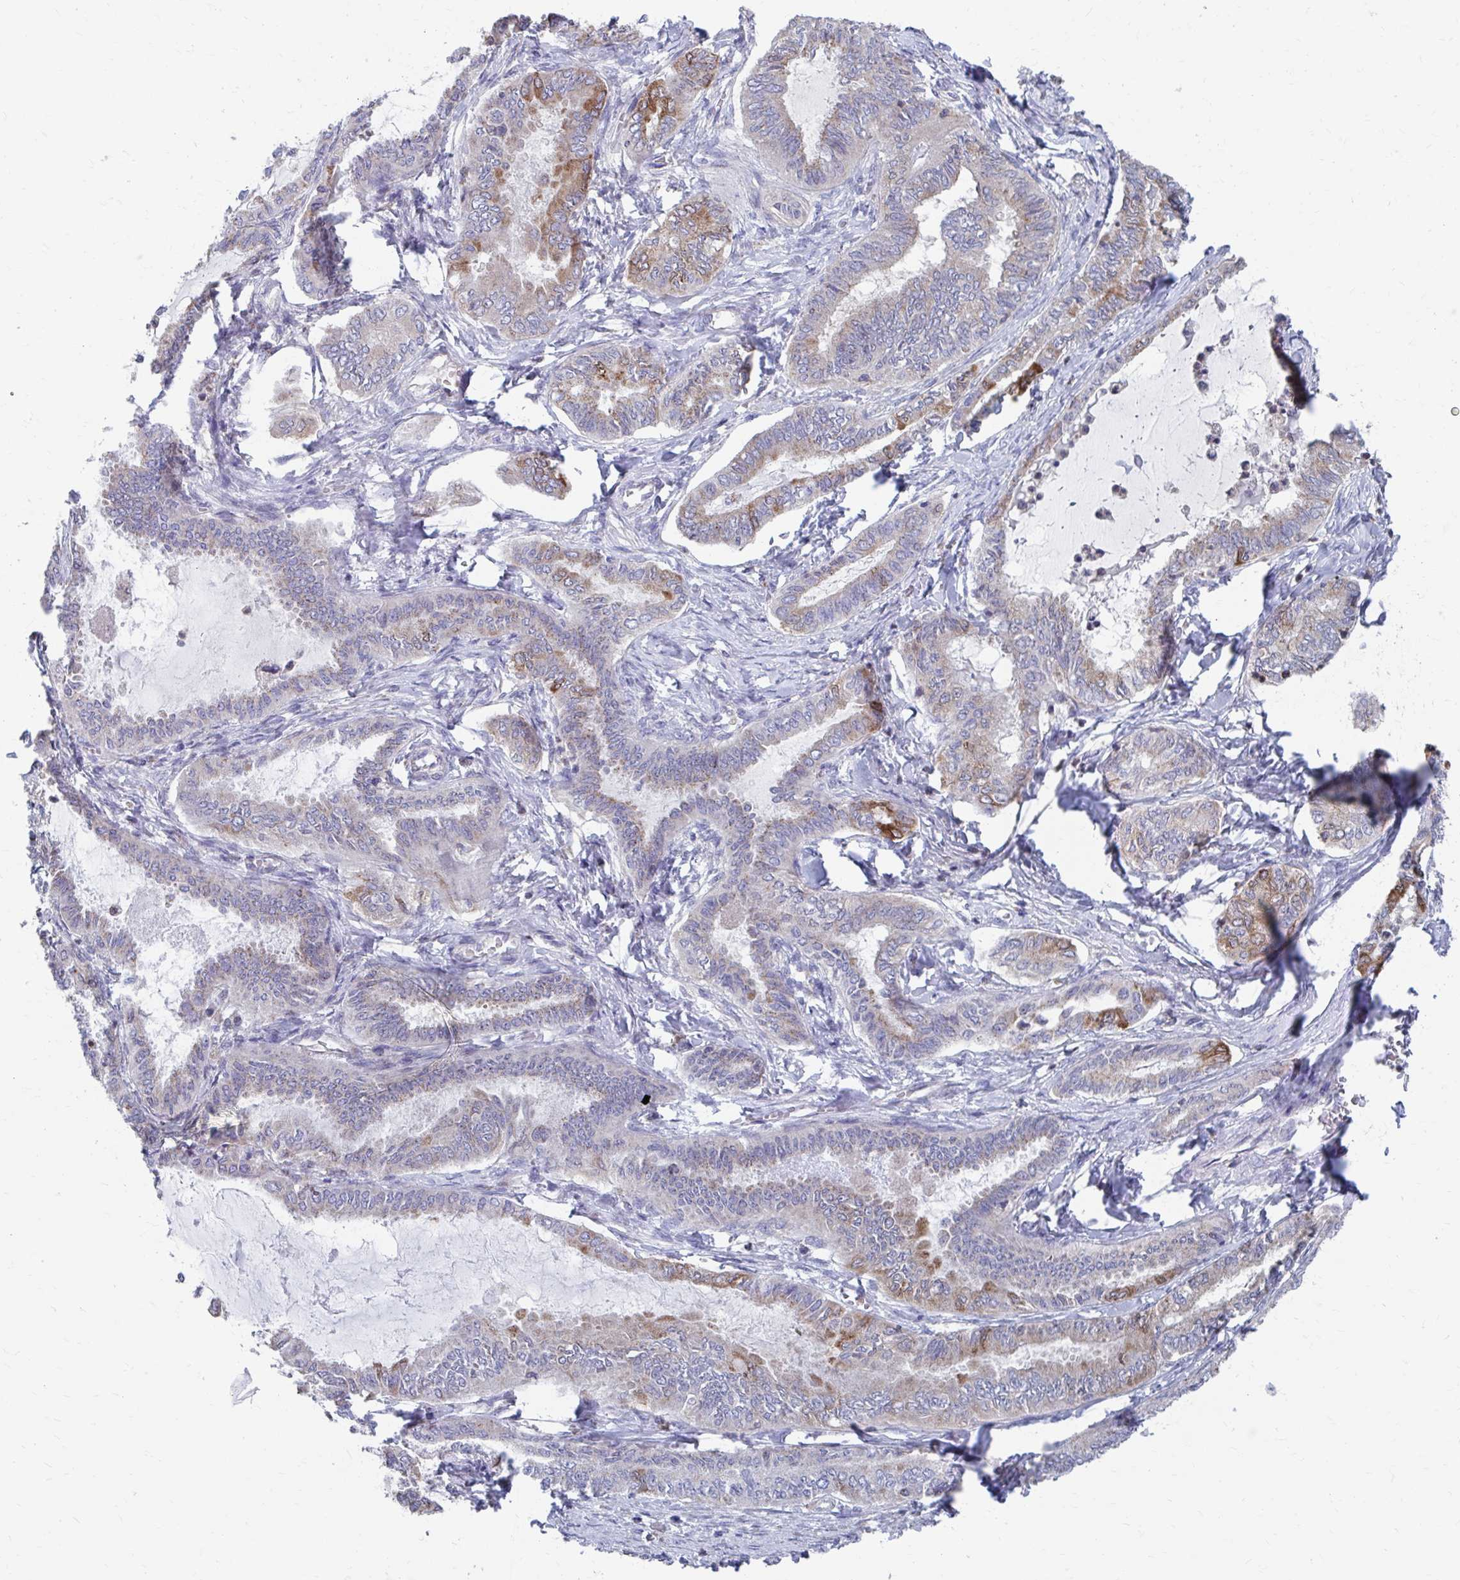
{"staining": {"intensity": "moderate", "quantity": "<25%", "location": "cytoplasmic/membranous"}, "tissue": "ovarian cancer", "cell_type": "Tumor cells", "image_type": "cancer", "snomed": [{"axis": "morphology", "description": "Carcinoma, endometroid"}, {"axis": "topography", "description": "Ovary"}], "caption": "A micrograph of human endometroid carcinoma (ovarian) stained for a protein displays moderate cytoplasmic/membranous brown staining in tumor cells. The protein is shown in brown color, while the nuclei are stained blue.", "gene": "FKBP2", "patient": {"sex": "female", "age": 70}}